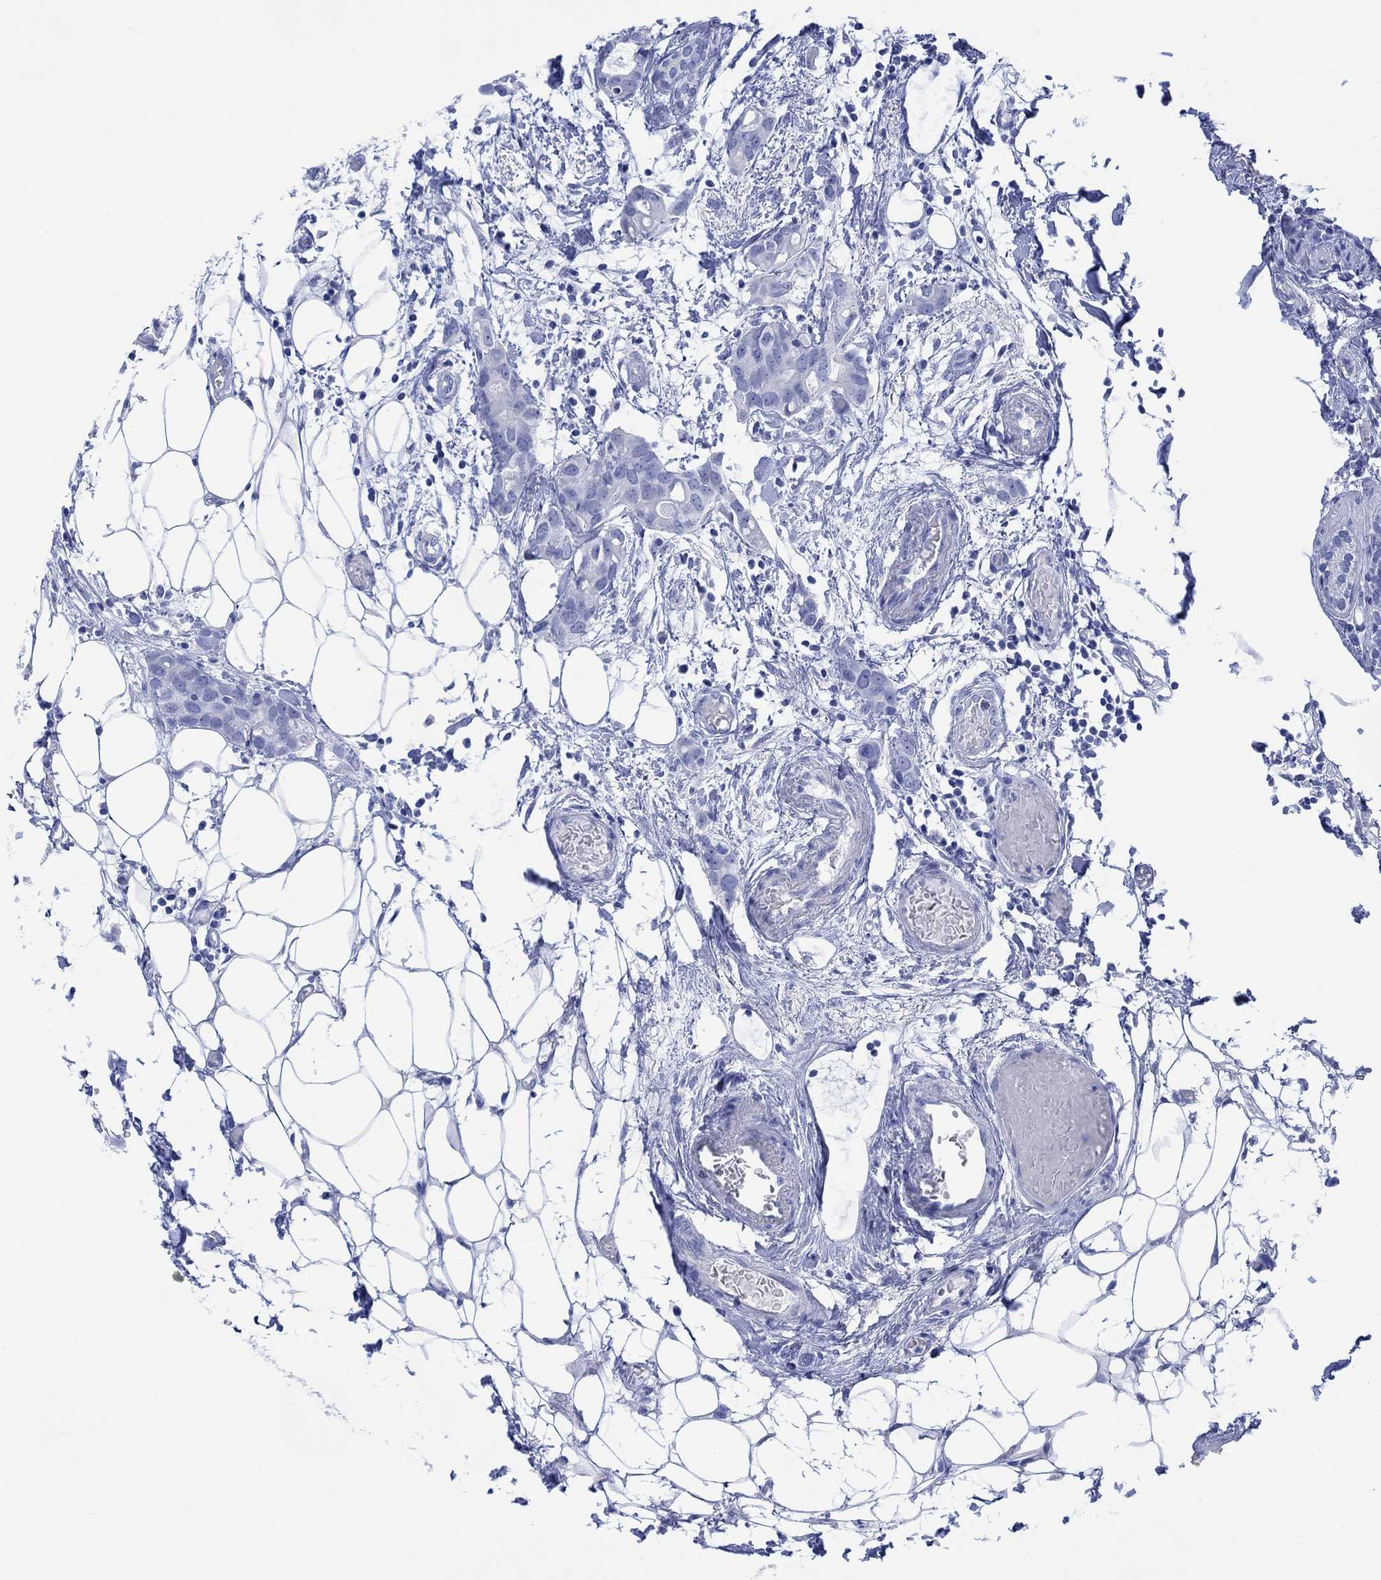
{"staining": {"intensity": "negative", "quantity": "none", "location": "none"}, "tissue": "breast cancer", "cell_type": "Tumor cells", "image_type": "cancer", "snomed": [{"axis": "morphology", "description": "Duct carcinoma"}, {"axis": "topography", "description": "Breast"}], "caption": "Tumor cells show no significant protein expression in invasive ductal carcinoma (breast). (DAB immunohistochemistry (IHC) with hematoxylin counter stain).", "gene": "CELF4", "patient": {"sex": "female", "age": 83}}